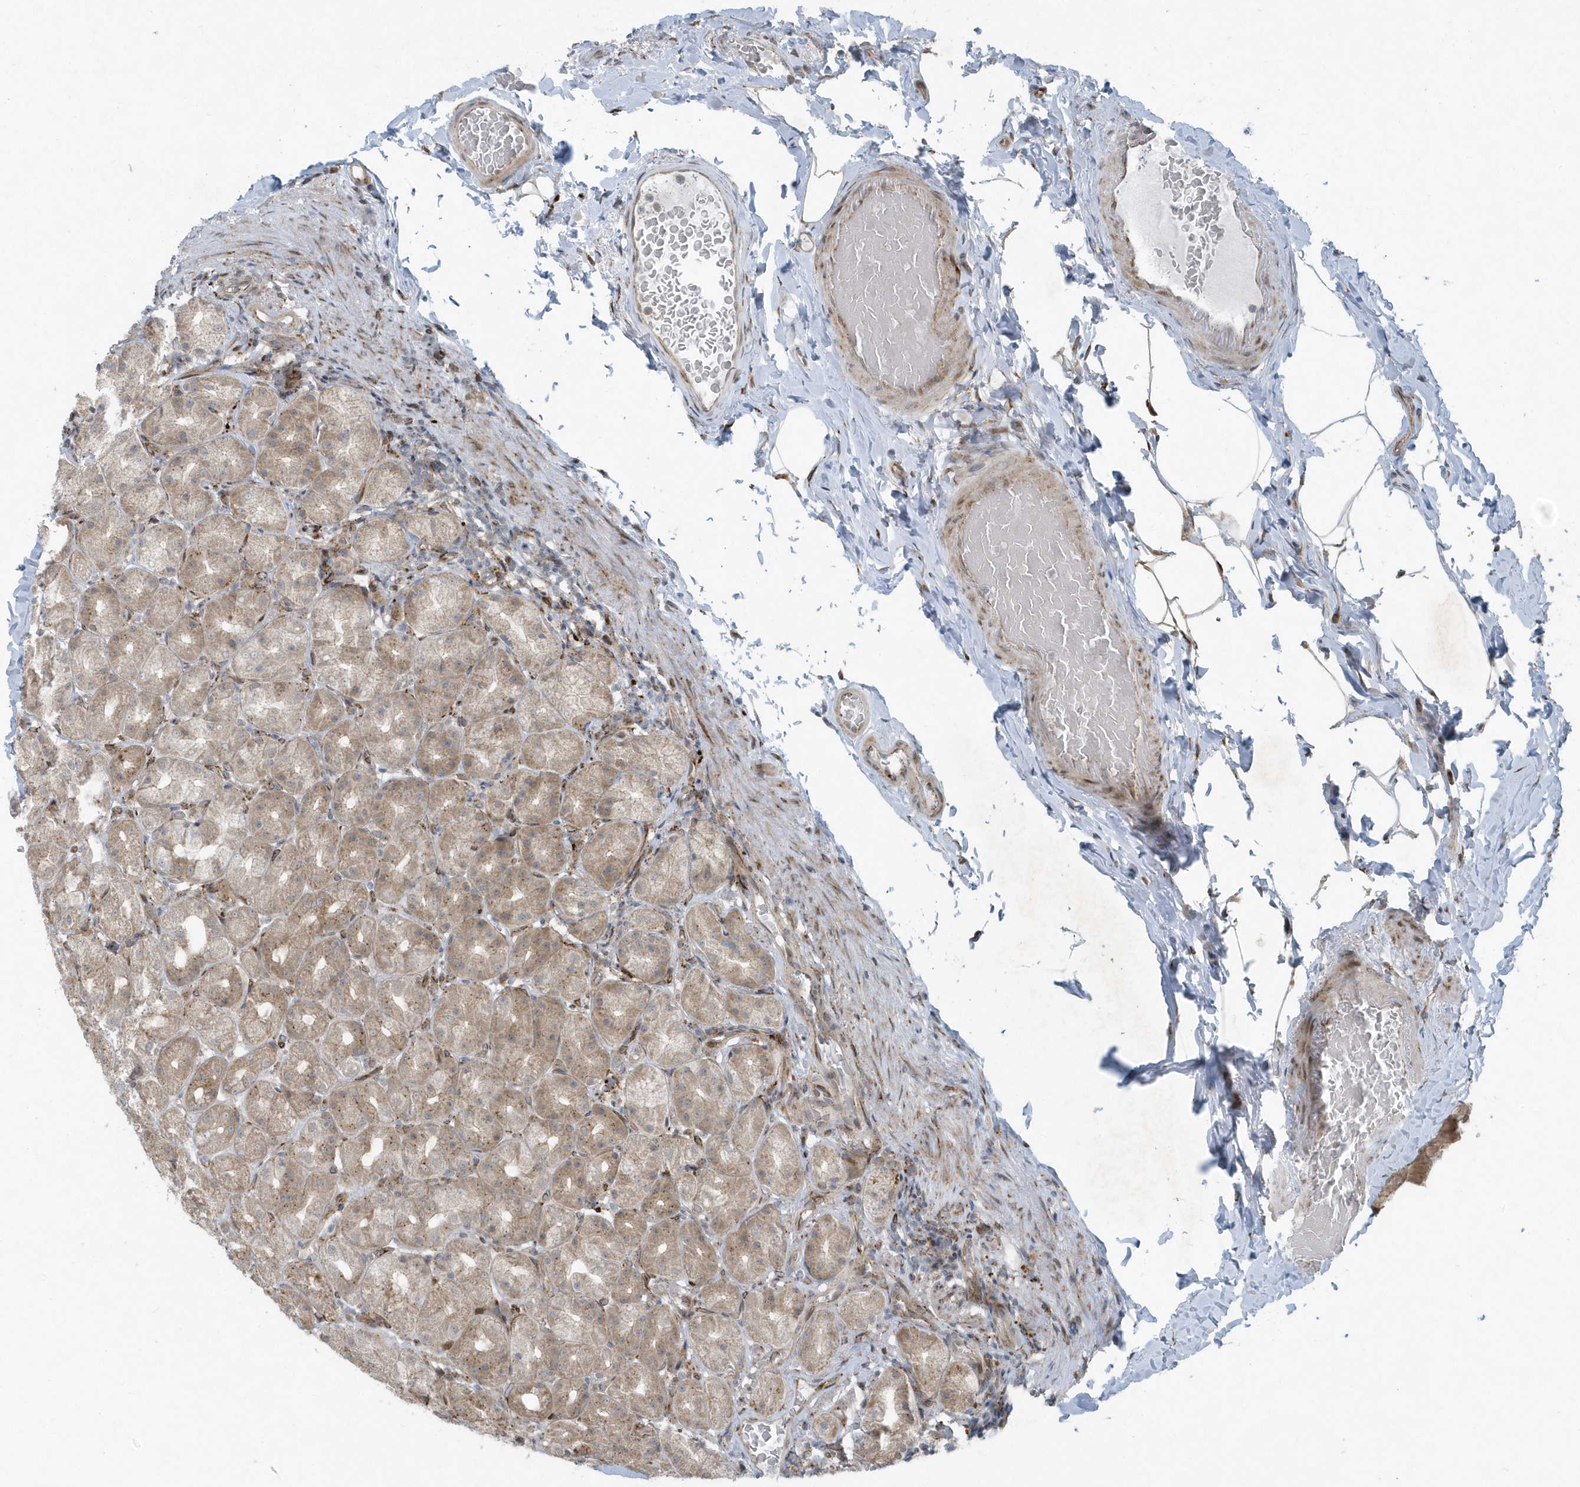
{"staining": {"intensity": "moderate", "quantity": "25%-75%", "location": "cytoplasmic/membranous"}, "tissue": "stomach", "cell_type": "Glandular cells", "image_type": "normal", "snomed": [{"axis": "morphology", "description": "Normal tissue, NOS"}, {"axis": "topography", "description": "Stomach, upper"}], "caption": "Immunohistochemistry image of normal stomach: human stomach stained using immunohistochemistry (IHC) displays medium levels of moderate protein expression localized specifically in the cytoplasmic/membranous of glandular cells, appearing as a cytoplasmic/membranous brown color.", "gene": "FAM98A", "patient": {"sex": "male", "age": 68}}